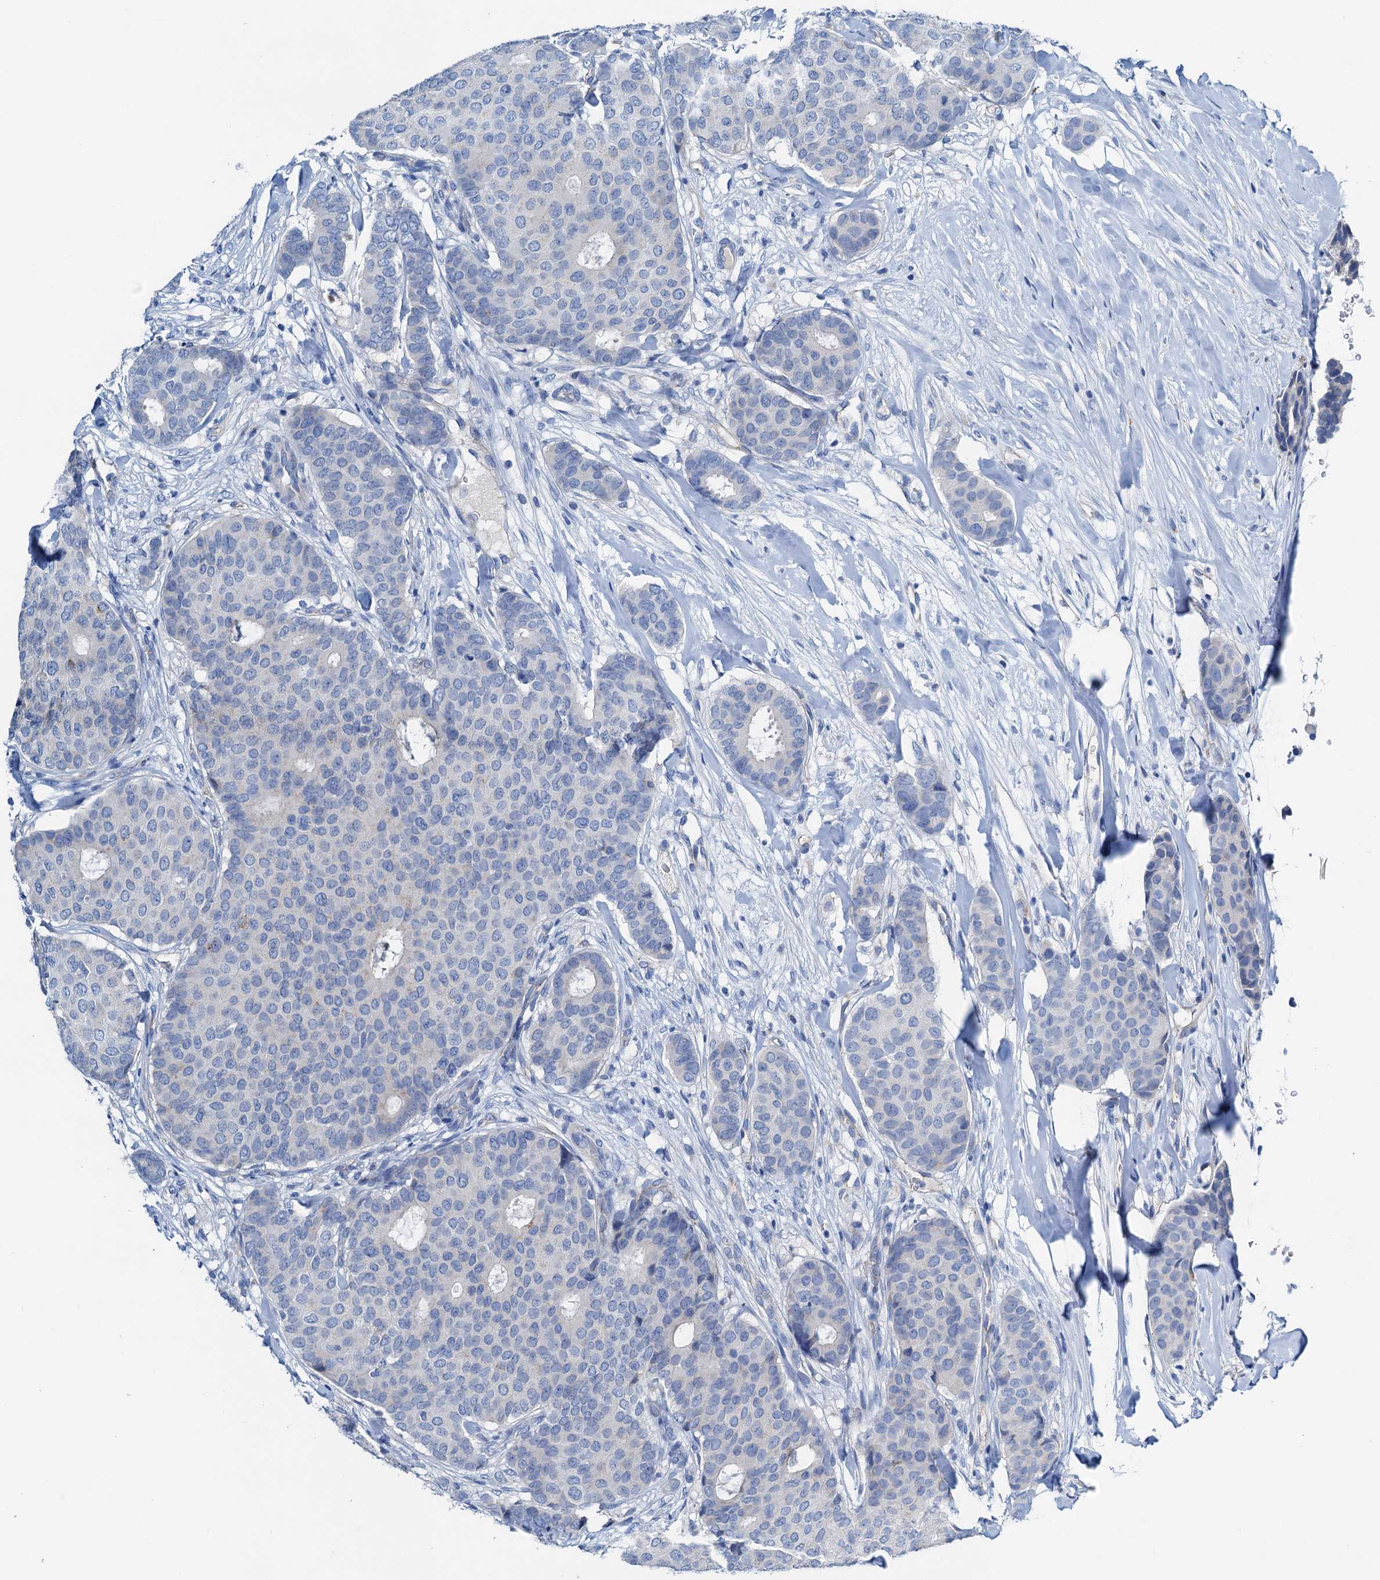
{"staining": {"intensity": "negative", "quantity": "none", "location": "none"}, "tissue": "breast cancer", "cell_type": "Tumor cells", "image_type": "cancer", "snomed": [{"axis": "morphology", "description": "Duct carcinoma"}, {"axis": "topography", "description": "Breast"}], "caption": "IHC micrograph of neoplastic tissue: human breast cancer (invasive ductal carcinoma) stained with DAB shows no significant protein staining in tumor cells. (IHC, brightfield microscopy, high magnification).", "gene": "C1QTNF4", "patient": {"sex": "female", "age": 75}}